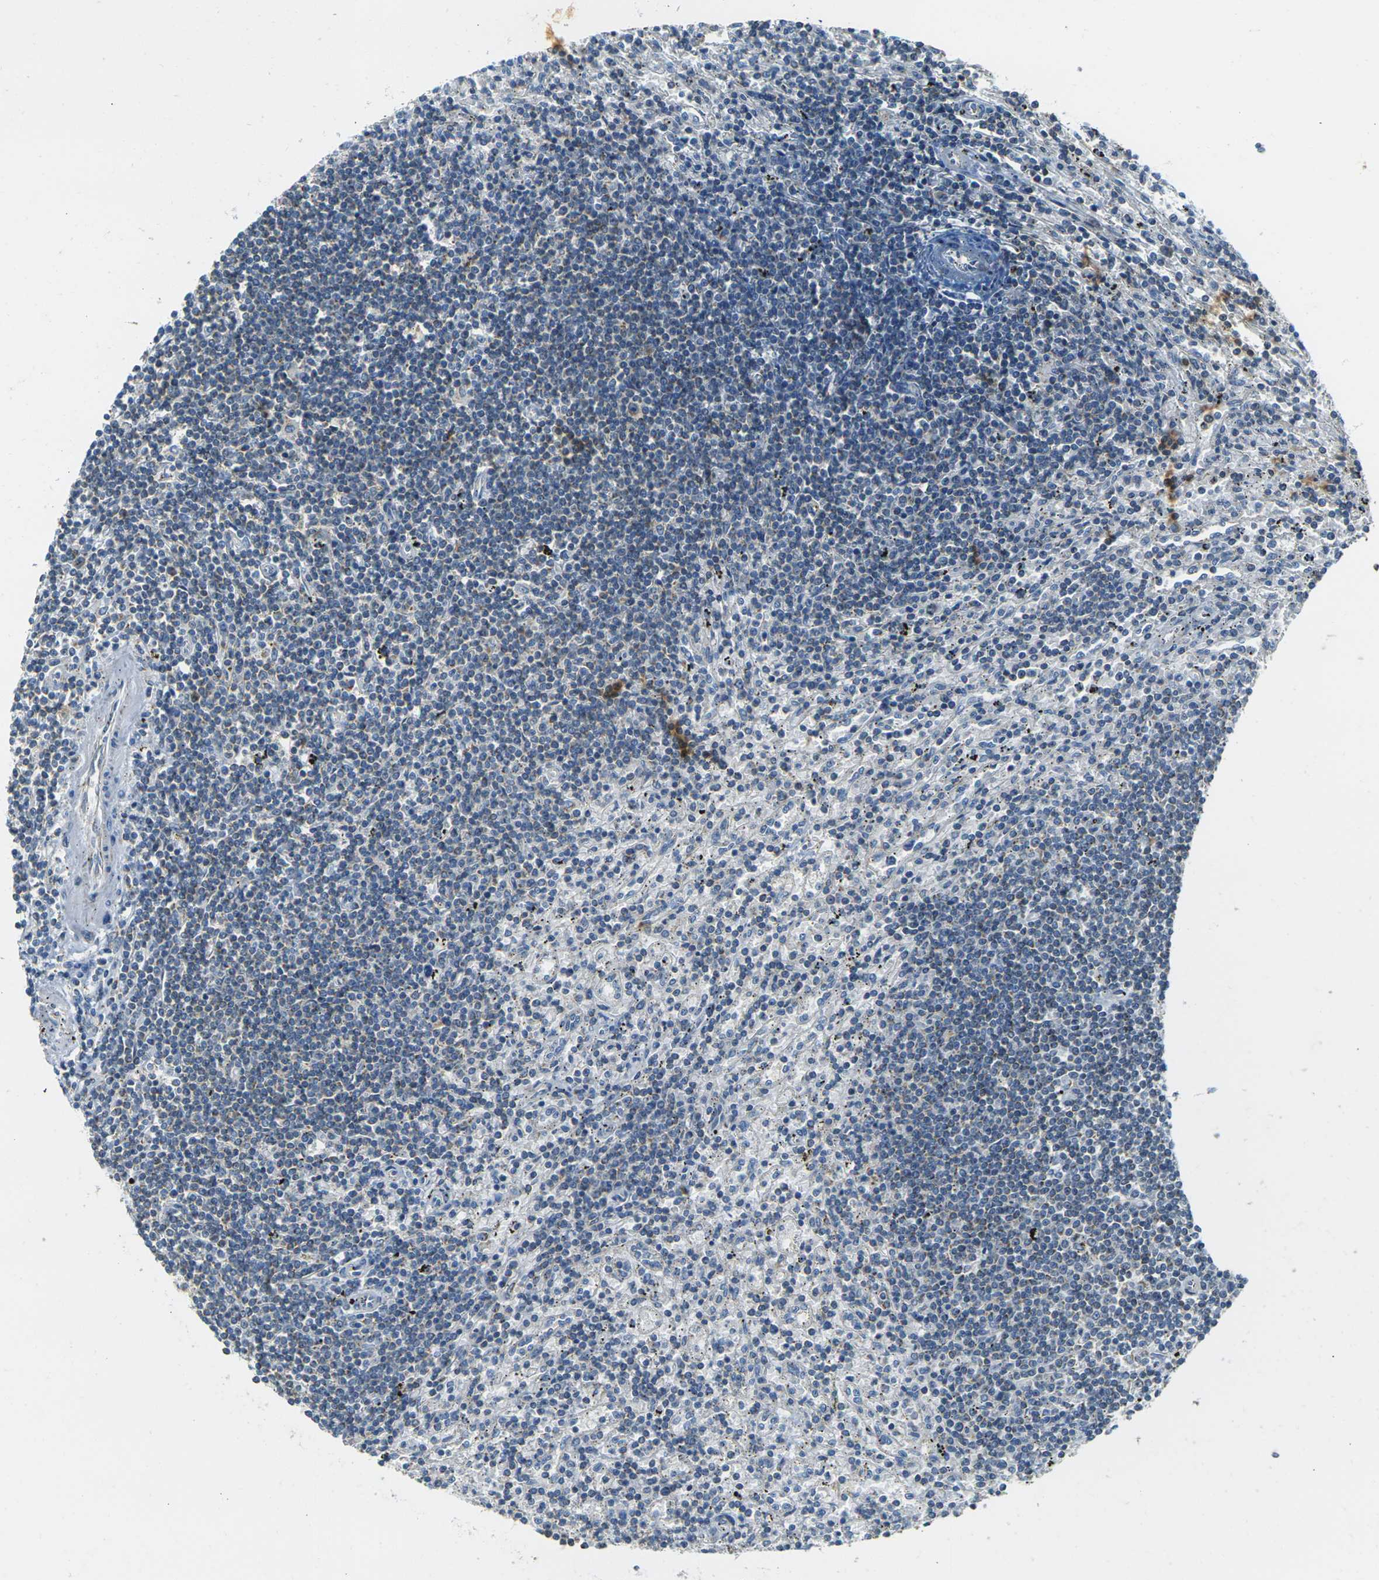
{"staining": {"intensity": "negative", "quantity": "none", "location": "none"}, "tissue": "lymphoma", "cell_type": "Tumor cells", "image_type": "cancer", "snomed": [{"axis": "morphology", "description": "Malignant lymphoma, non-Hodgkin's type, Low grade"}, {"axis": "topography", "description": "Spleen"}], "caption": "An image of low-grade malignant lymphoma, non-Hodgkin's type stained for a protein shows no brown staining in tumor cells.", "gene": "PARD6B", "patient": {"sex": "male", "age": 76}}